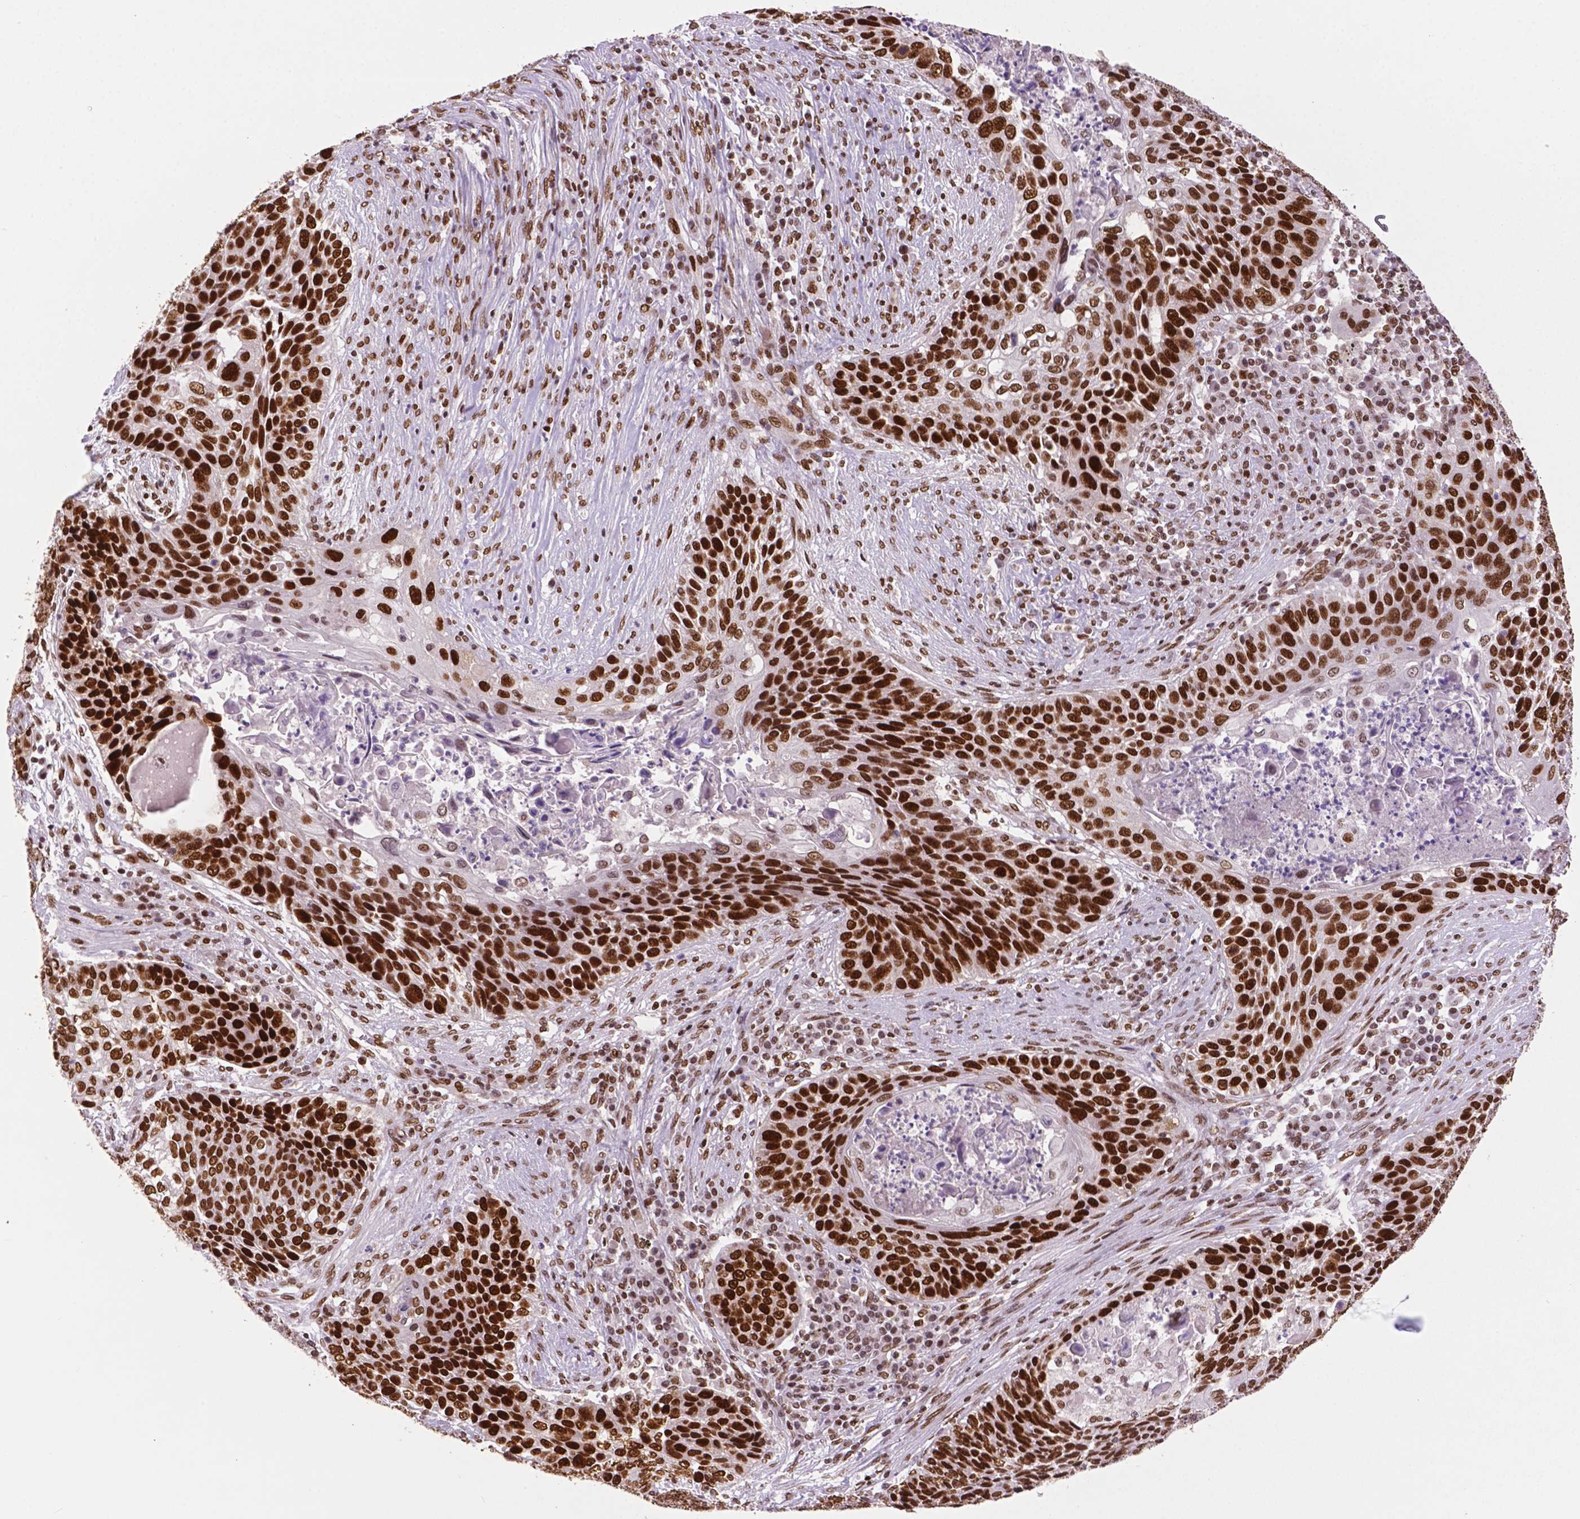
{"staining": {"intensity": "strong", "quantity": "25%-75%", "location": "nuclear"}, "tissue": "lung cancer", "cell_type": "Tumor cells", "image_type": "cancer", "snomed": [{"axis": "morphology", "description": "Squamous cell carcinoma, NOS"}, {"axis": "morphology", "description": "Squamous cell carcinoma, metastatic, NOS"}, {"axis": "topography", "description": "Lung"}, {"axis": "topography", "description": "Pleura, NOS"}], "caption": "Immunohistochemistry photomicrograph of neoplastic tissue: human lung cancer stained using IHC displays high levels of strong protein expression localized specifically in the nuclear of tumor cells, appearing as a nuclear brown color.", "gene": "MLH1", "patient": {"sex": "male", "age": 72}}